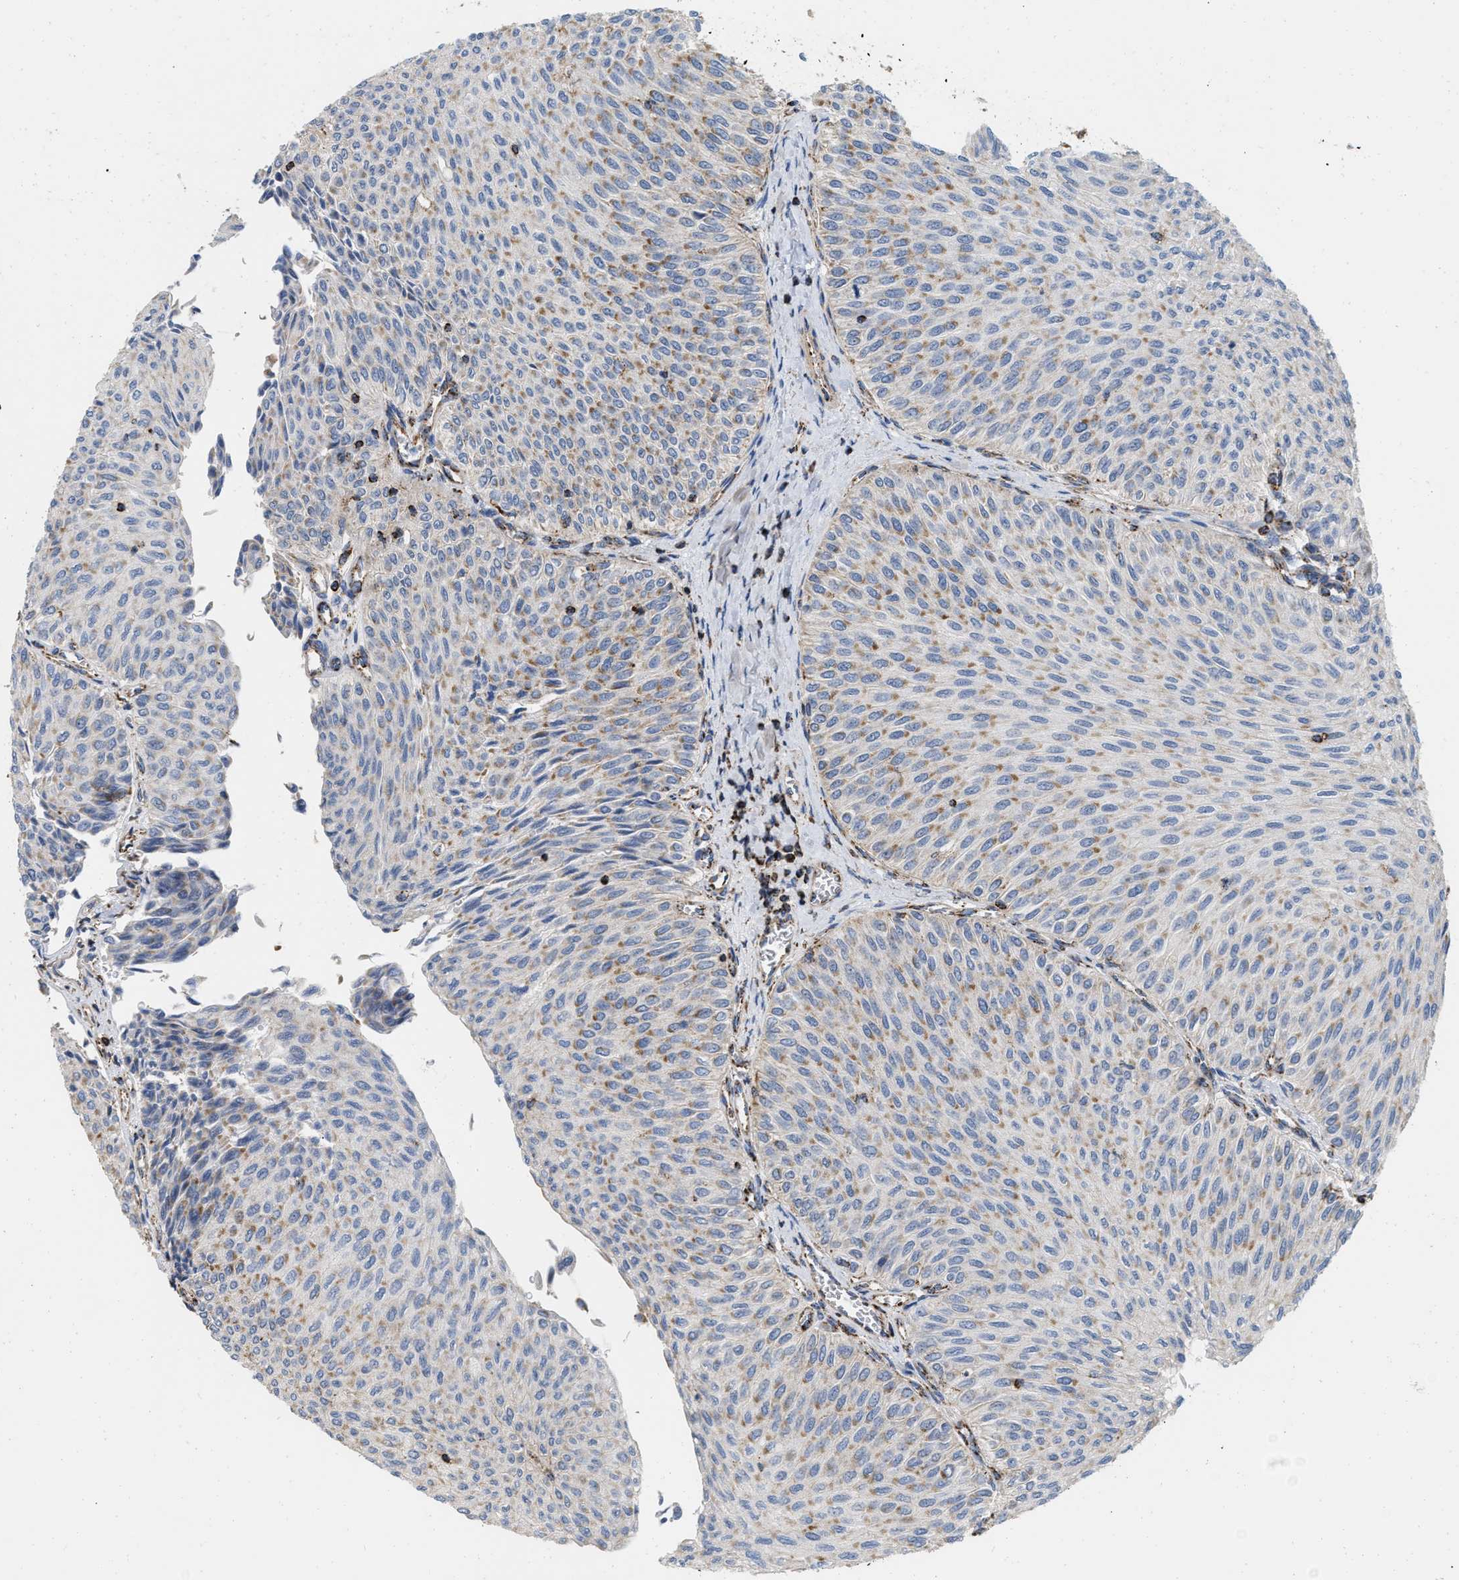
{"staining": {"intensity": "moderate", "quantity": ">75%", "location": "cytoplasmic/membranous"}, "tissue": "urothelial cancer", "cell_type": "Tumor cells", "image_type": "cancer", "snomed": [{"axis": "morphology", "description": "Urothelial carcinoma, Low grade"}, {"axis": "topography", "description": "Urinary bladder"}], "caption": "Immunohistochemistry image of urothelial cancer stained for a protein (brown), which exhibits medium levels of moderate cytoplasmic/membranous positivity in approximately >75% of tumor cells.", "gene": "GRB10", "patient": {"sex": "male", "age": 78}}